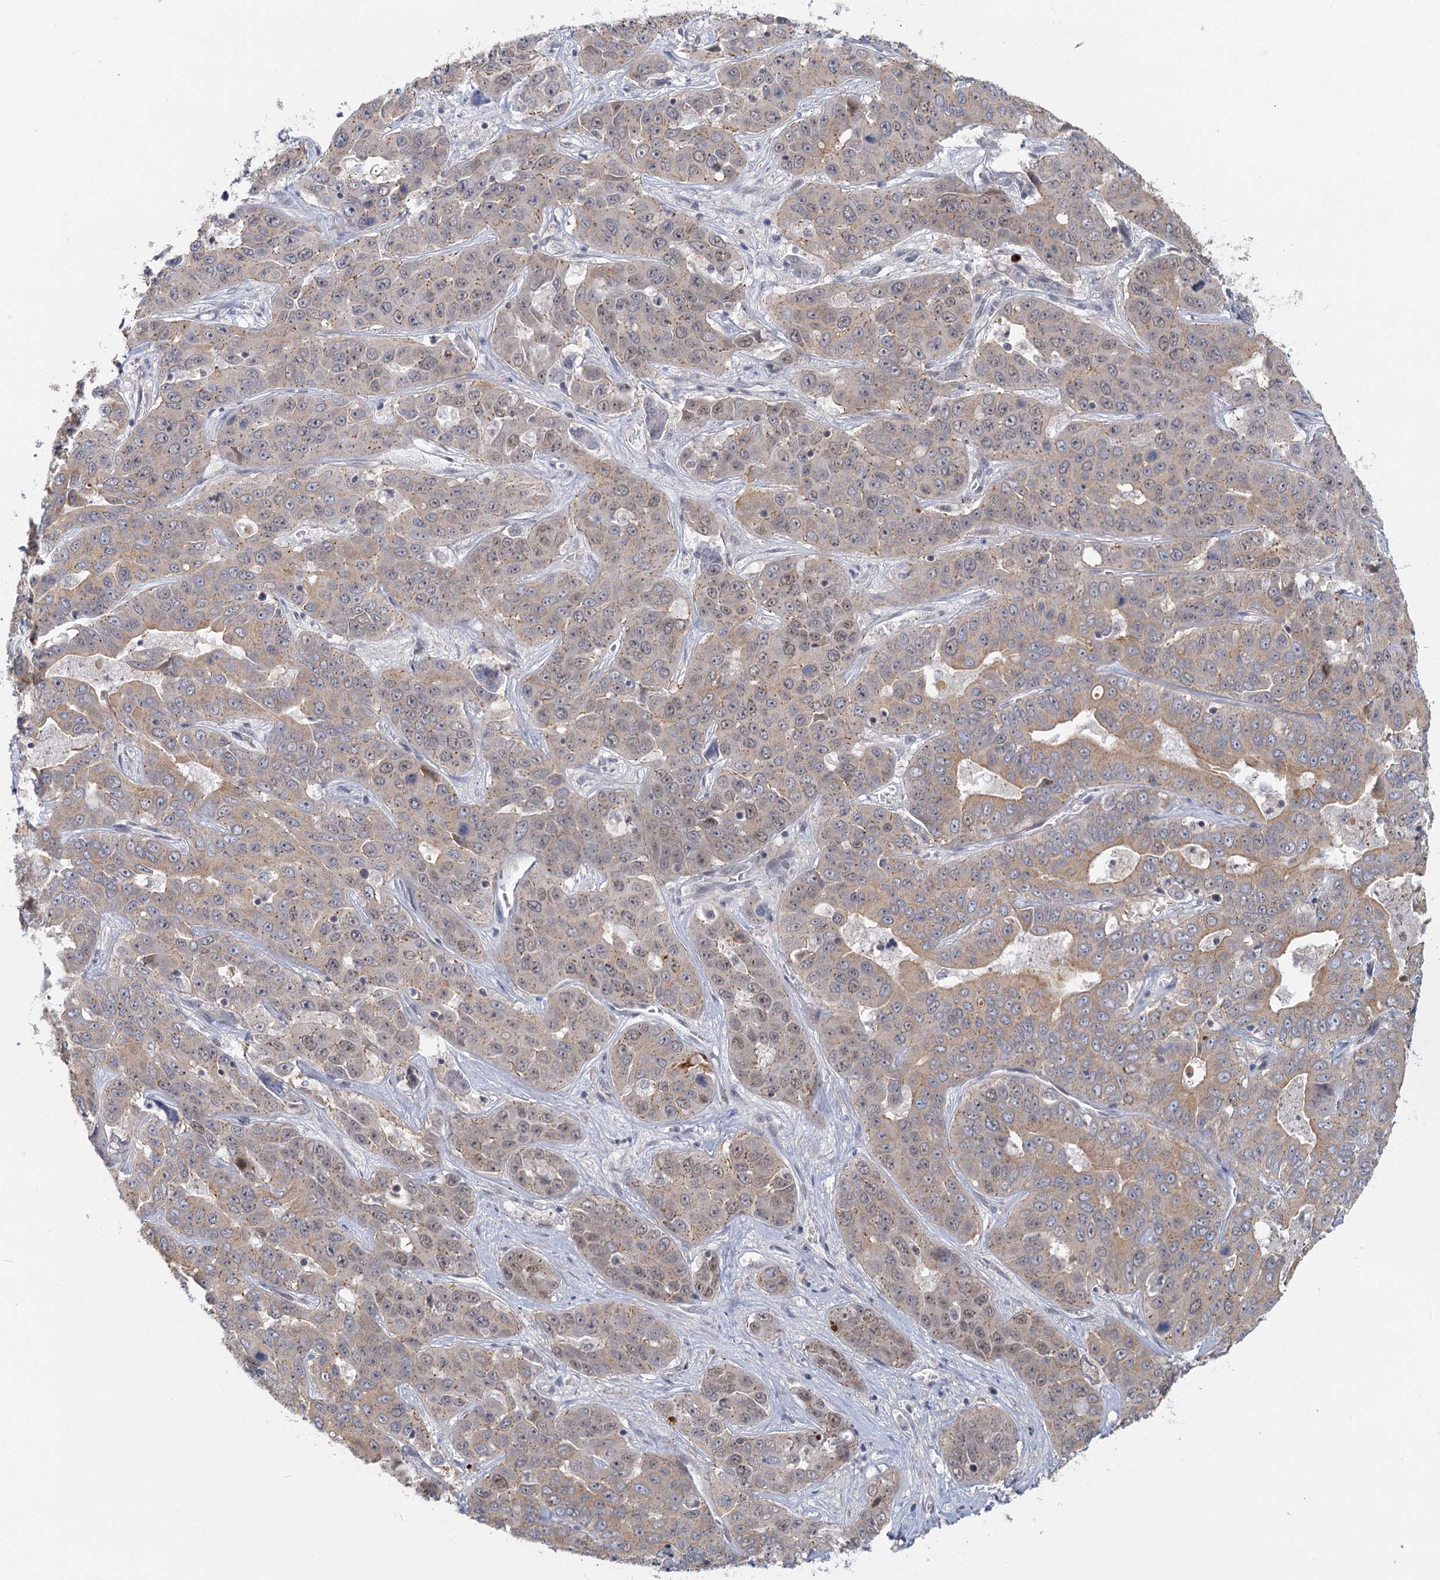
{"staining": {"intensity": "weak", "quantity": "25%-75%", "location": "cytoplasmic/membranous,nuclear"}, "tissue": "liver cancer", "cell_type": "Tumor cells", "image_type": "cancer", "snomed": [{"axis": "morphology", "description": "Cholangiocarcinoma"}, {"axis": "topography", "description": "Liver"}], "caption": "Immunohistochemistry (IHC) staining of liver cholangiocarcinoma, which displays low levels of weak cytoplasmic/membranous and nuclear positivity in about 25%-75% of tumor cells indicating weak cytoplasmic/membranous and nuclear protein positivity. The staining was performed using DAB (3,3'-diaminobenzidine) (brown) for protein detection and nuclei were counterstained in hematoxylin (blue).", "gene": "GPATCH11", "patient": {"sex": "female", "age": 52}}